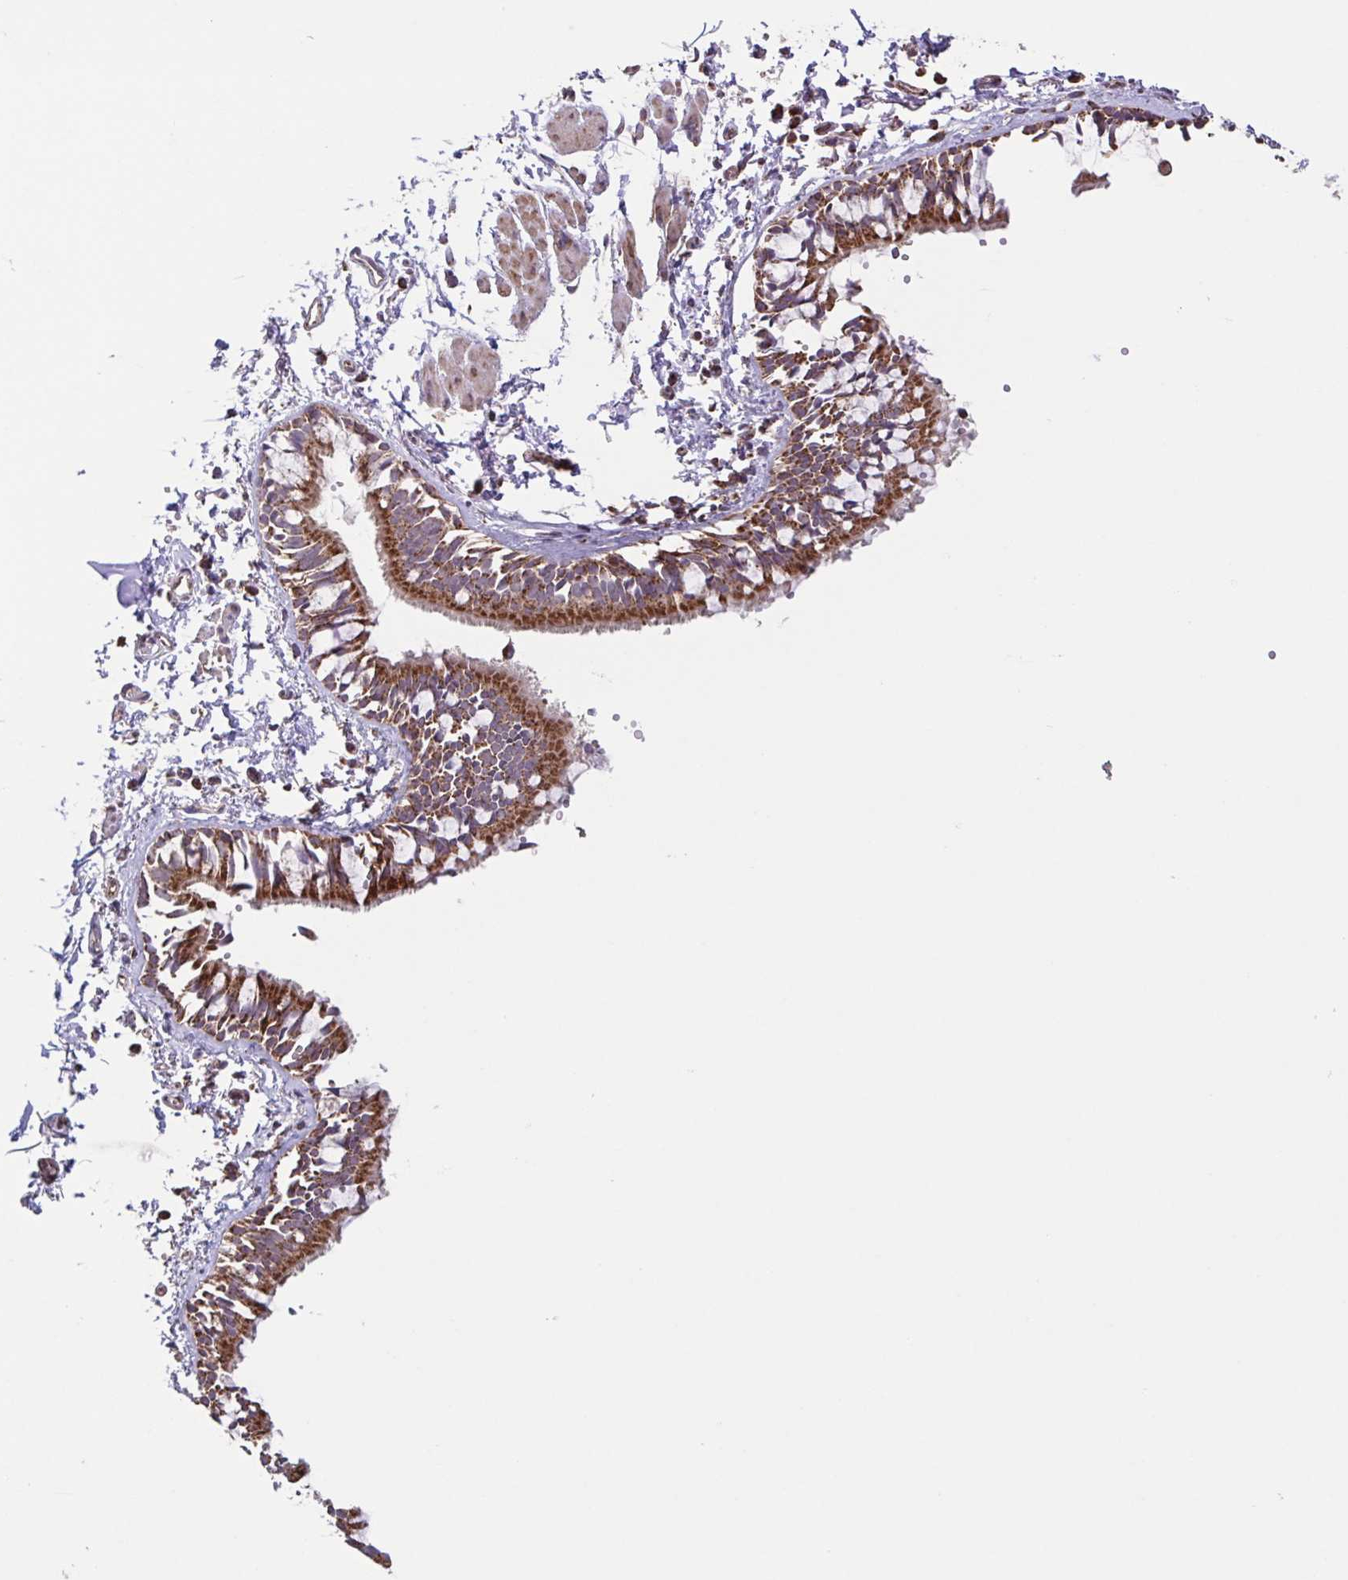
{"staining": {"intensity": "strong", "quantity": ">75%", "location": "cytoplasmic/membranous"}, "tissue": "bronchus", "cell_type": "Respiratory epithelial cells", "image_type": "normal", "snomed": [{"axis": "morphology", "description": "Normal tissue, NOS"}, {"axis": "topography", "description": "Bronchus"}], "caption": "DAB (3,3'-diaminobenzidine) immunohistochemical staining of benign human bronchus exhibits strong cytoplasmic/membranous protein expression in about >75% of respiratory epithelial cells. (DAB IHC, brown staining for protein, blue staining for nuclei).", "gene": "DIP2B", "patient": {"sex": "female", "age": 59}}